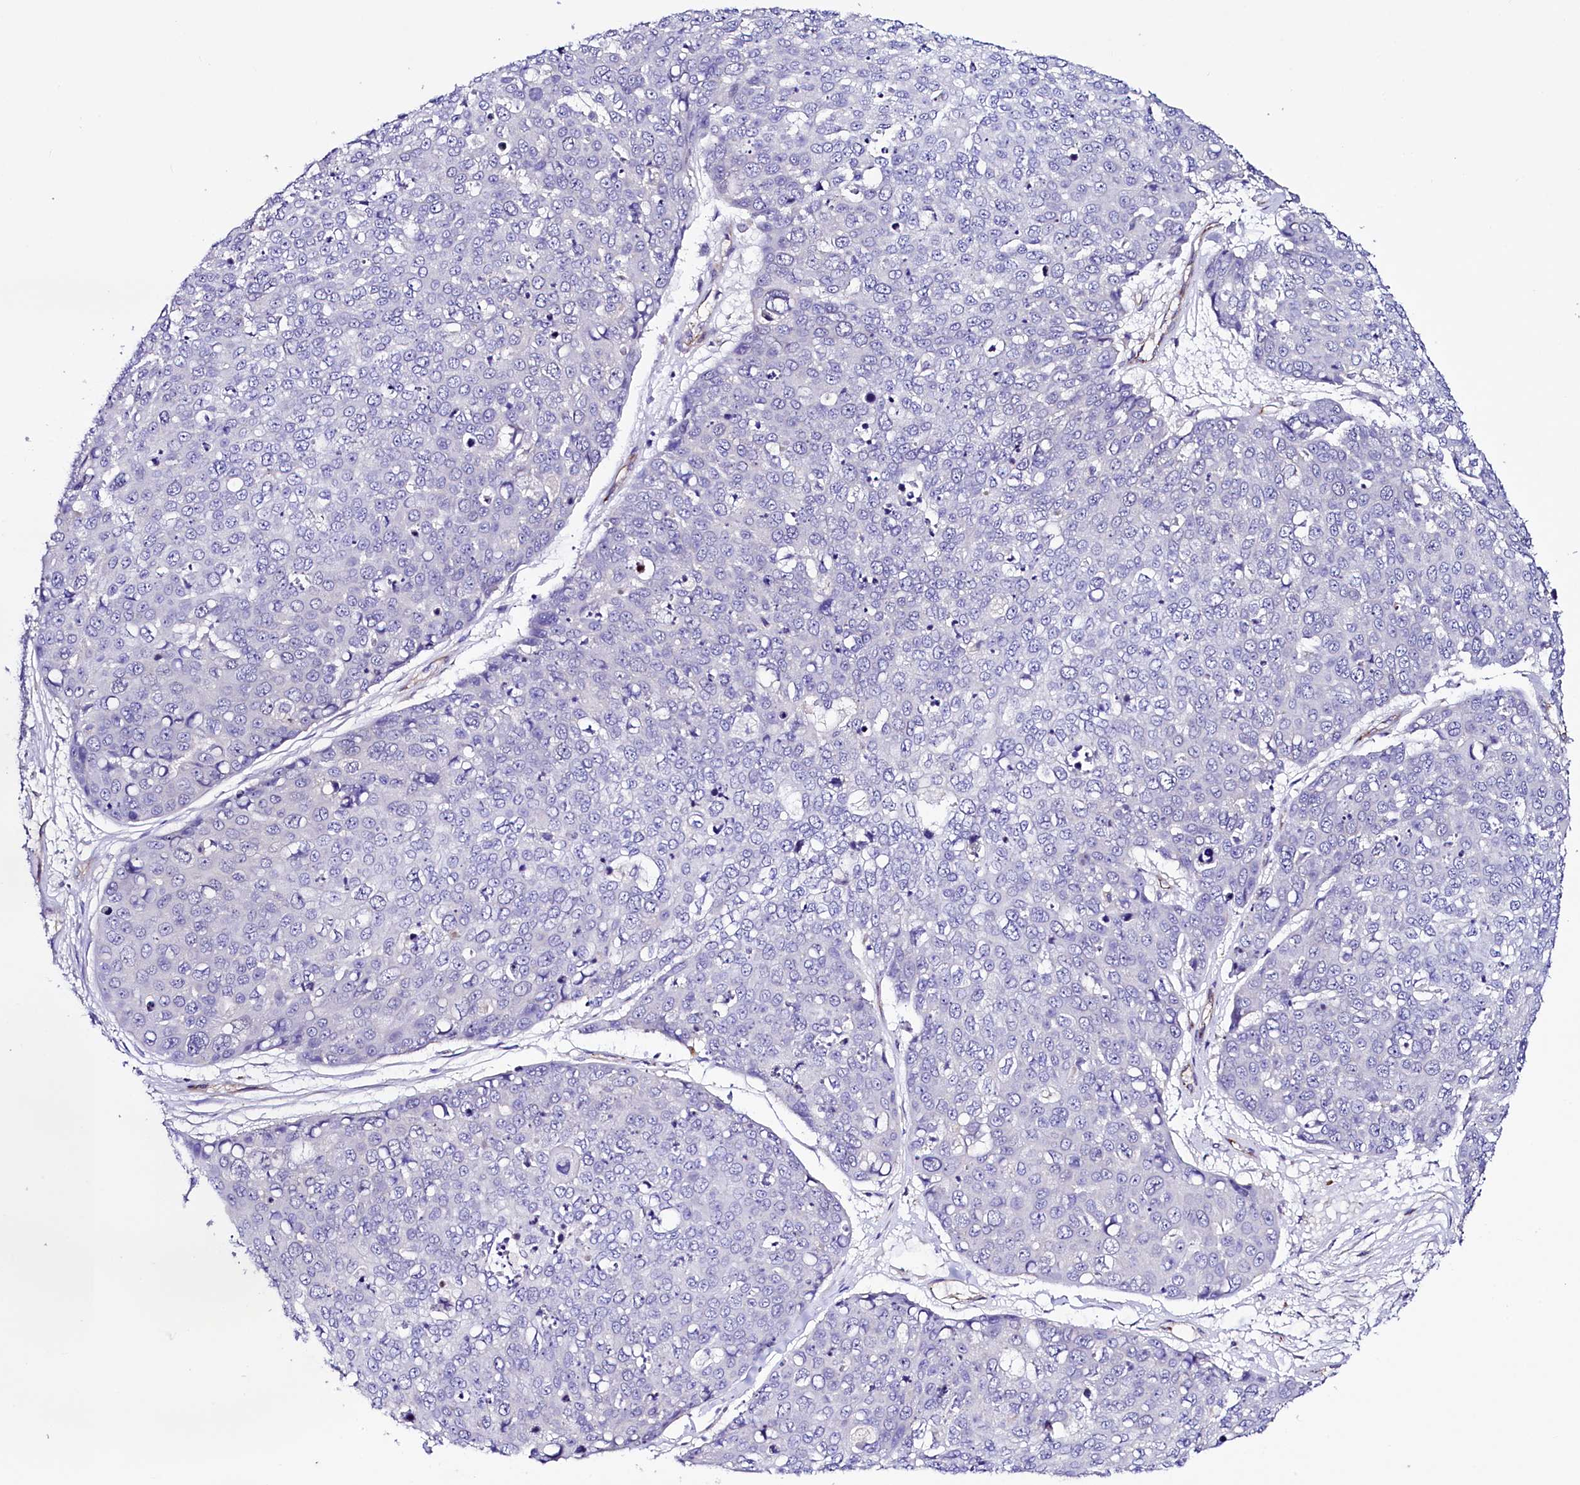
{"staining": {"intensity": "negative", "quantity": "none", "location": "none"}, "tissue": "skin cancer", "cell_type": "Tumor cells", "image_type": "cancer", "snomed": [{"axis": "morphology", "description": "Squamous cell carcinoma, NOS"}, {"axis": "topography", "description": "Skin"}], "caption": "Immunohistochemical staining of human skin squamous cell carcinoma shows no significant positivity in tumor cells. (Stains: DAB immunohistochemistry with hematoxylin counter stain, Microscopy: brightfield microscopy at high magnification).", "gene": "SLF1", "patient": {"sex": "female", "age": 44}}